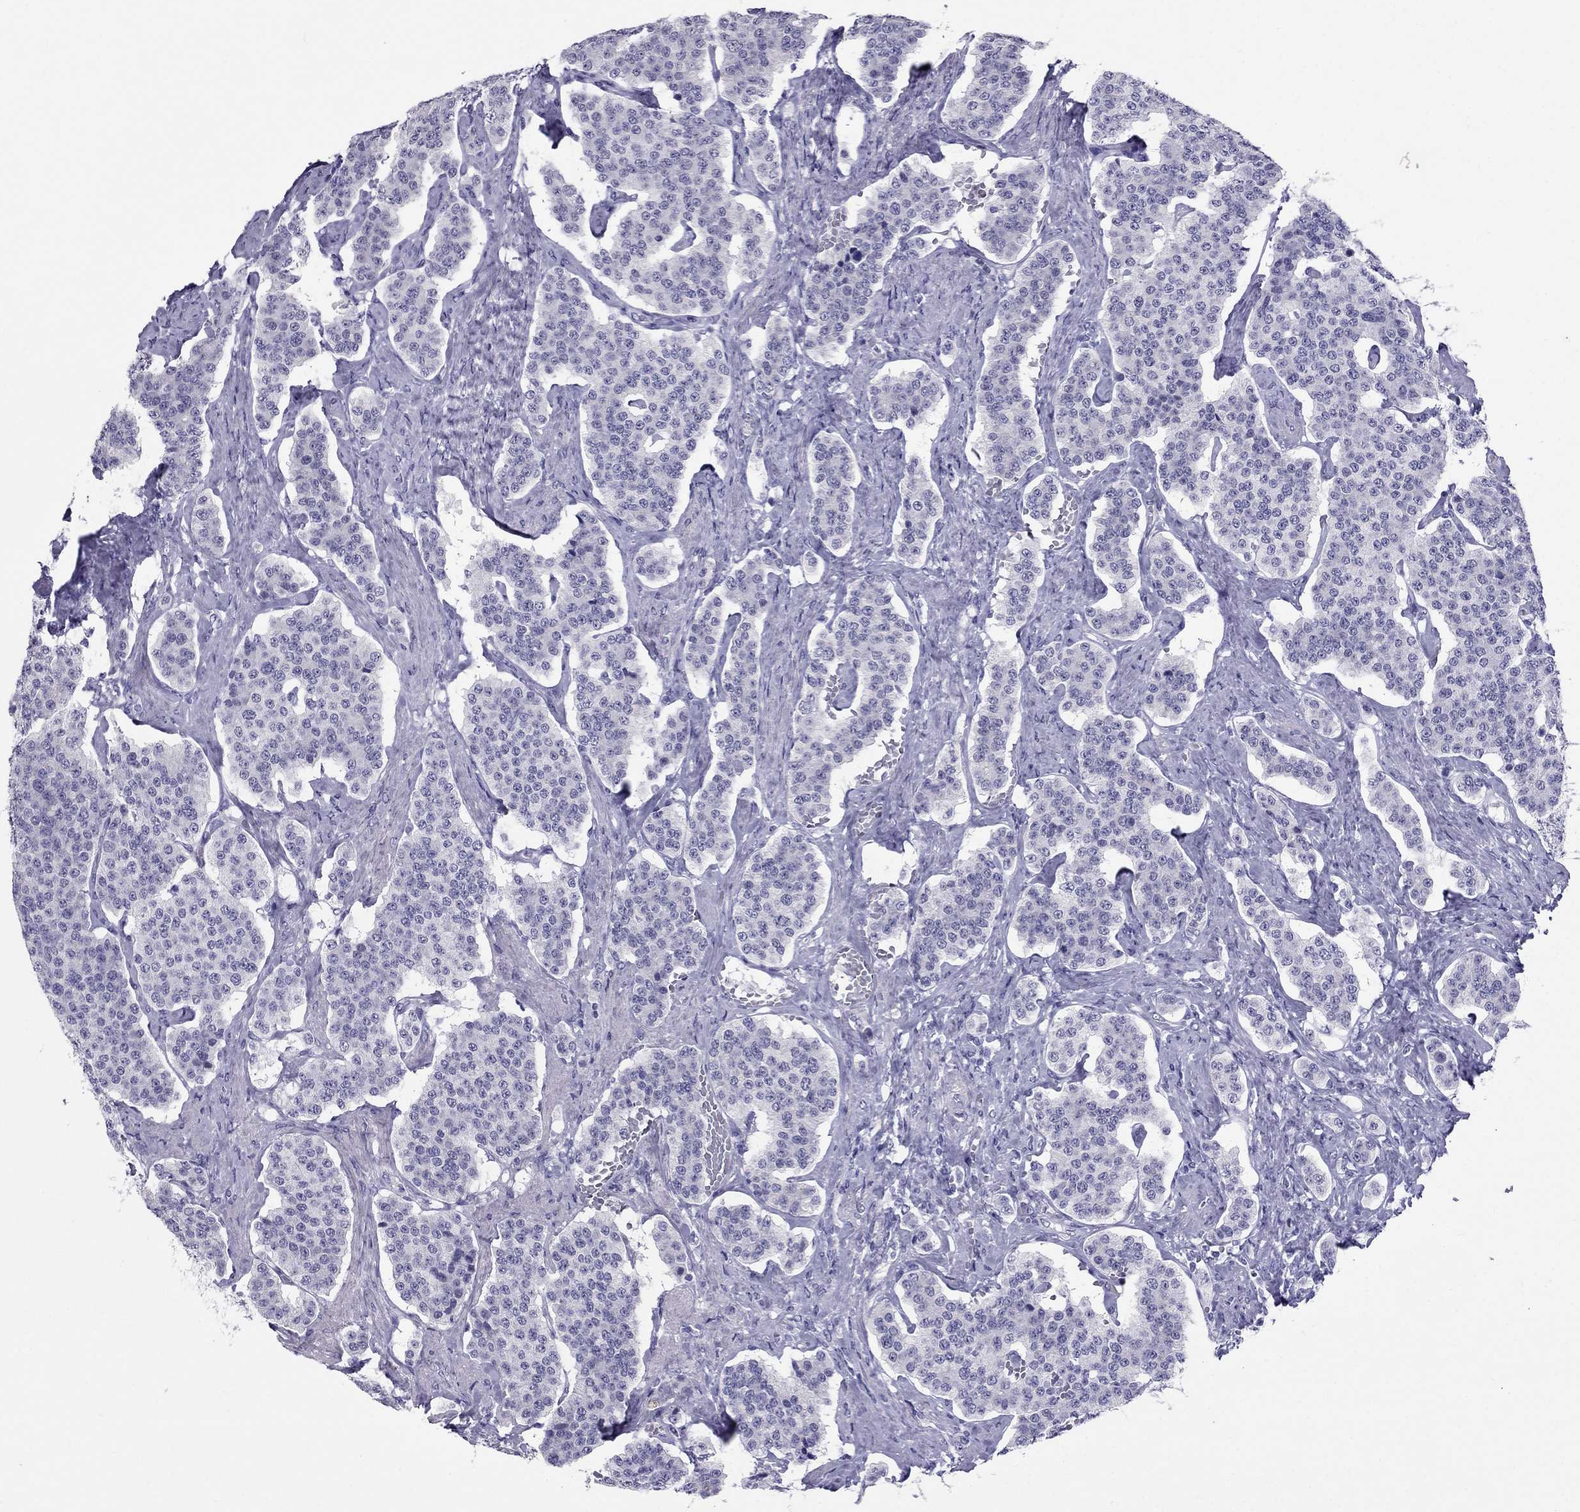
{"staining": {"intensity": "negative", "quantity": "none", "location": "none"}, "tissue": "carcinoid", "cell_type": "Tumor cells", "image_type": "cancer", "snomed": [{"axis": "morphology", "description": "Carcinoid, malignant, NOS"}, {"axis": "topography", "description": "Small intestine"}], "caption": "Protein analysis of carcinoid exhibits no significant positivity in tumor cells.", "gene": "CROCC2", "patient": {"sex": "female", "age": 58}}